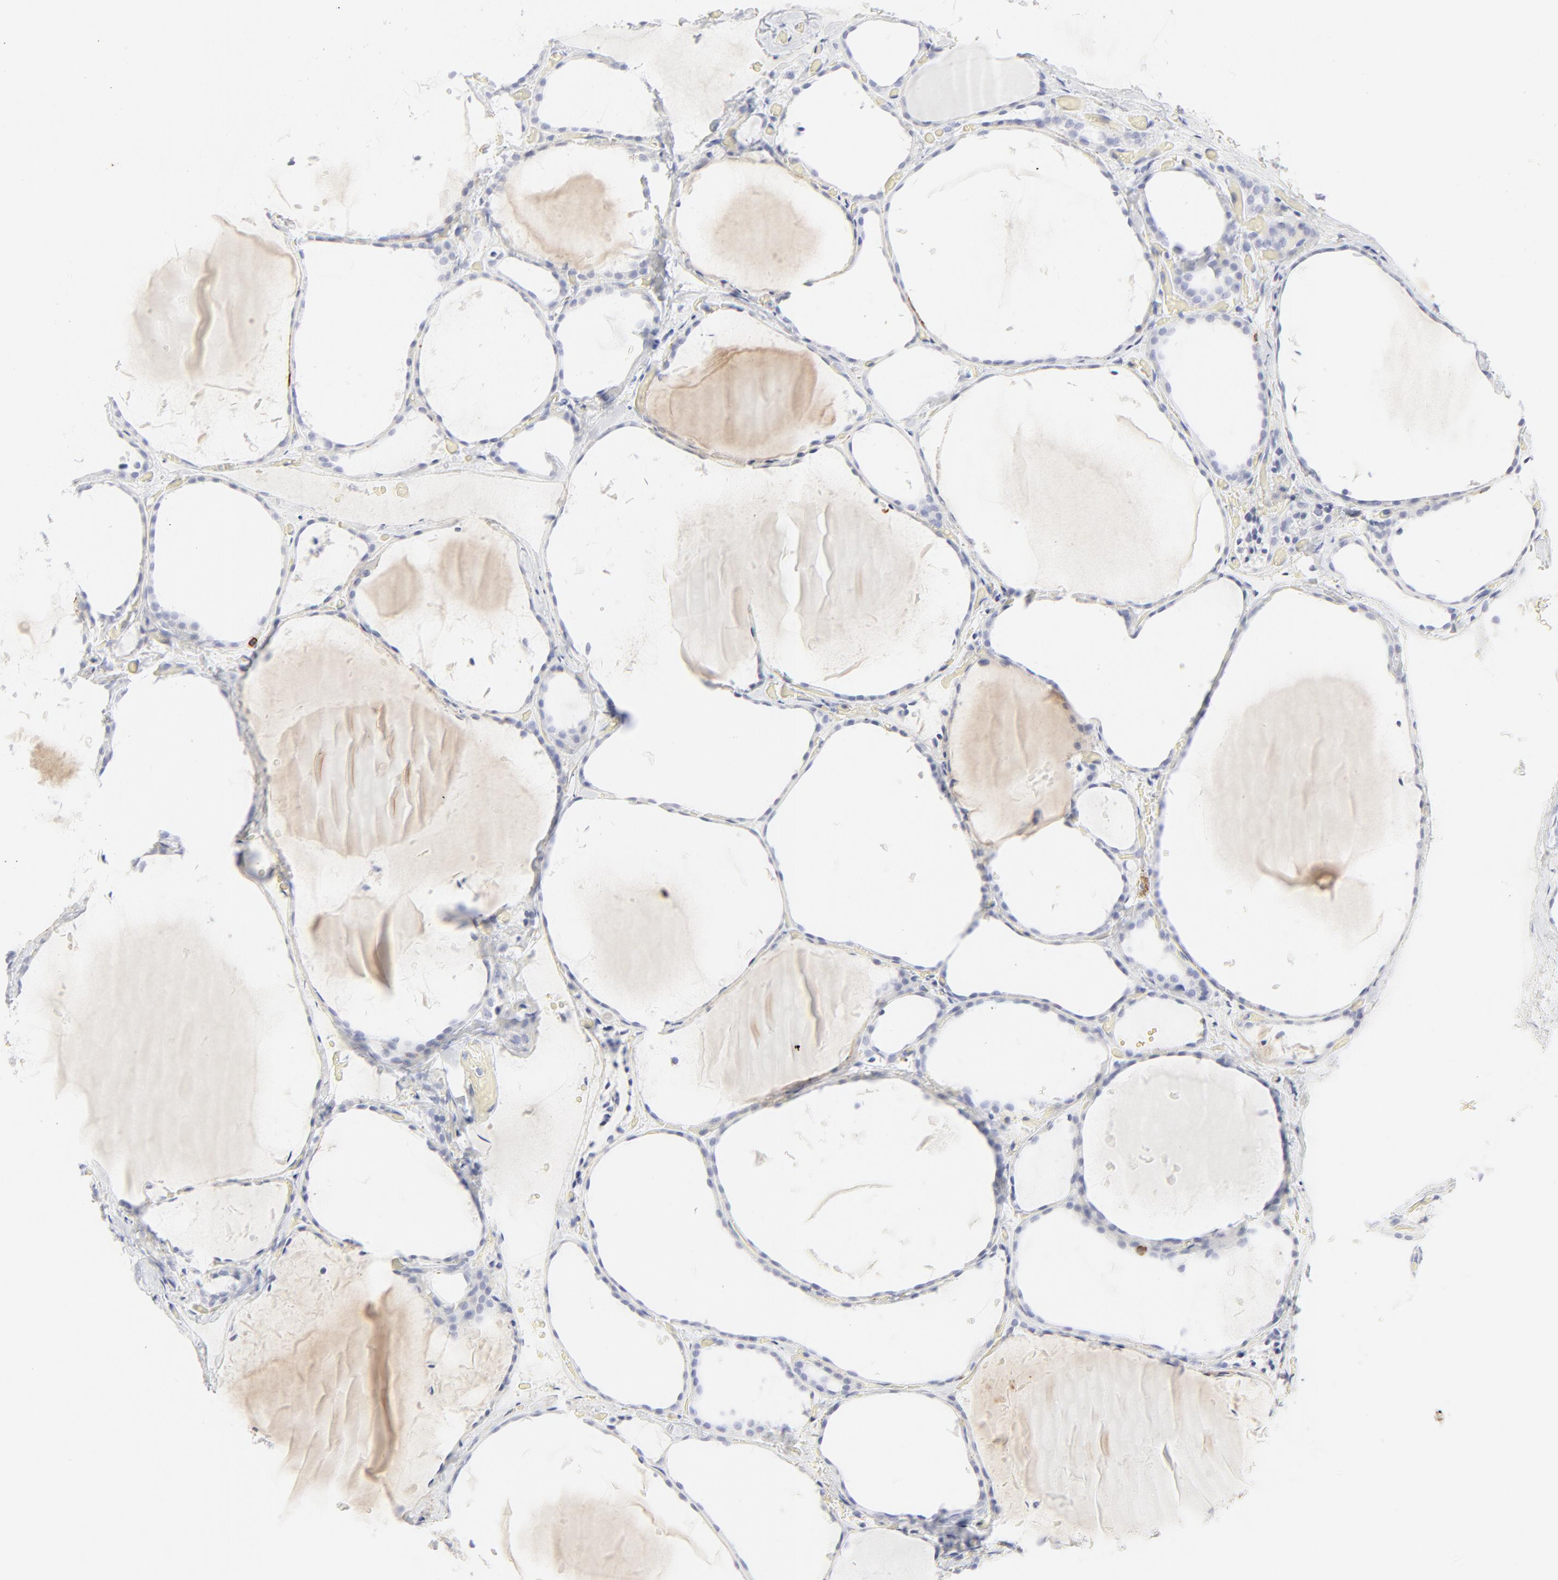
{"staining": {"intensity": "negative", "quantity": "none", "location": "none"}, "tissue": "thyroid gland", "cell_type": "Glandular cells", "image_type": "normal", "snomed": [{"axis": "morphology", "description": "Normal tissue, NOS"}, {"axis": "topography", "description": "Thyroid gland"}], "caption": "Immunohistochemical staining of normal thyroid gland shows no significant expression in glandular cells. (DAB (3,3'-diaminobenzidine) immunohistochemistry with hematoxylin counter stain).", "gene": "CCR7", "patient": {"sex": "female", "age": 22}}